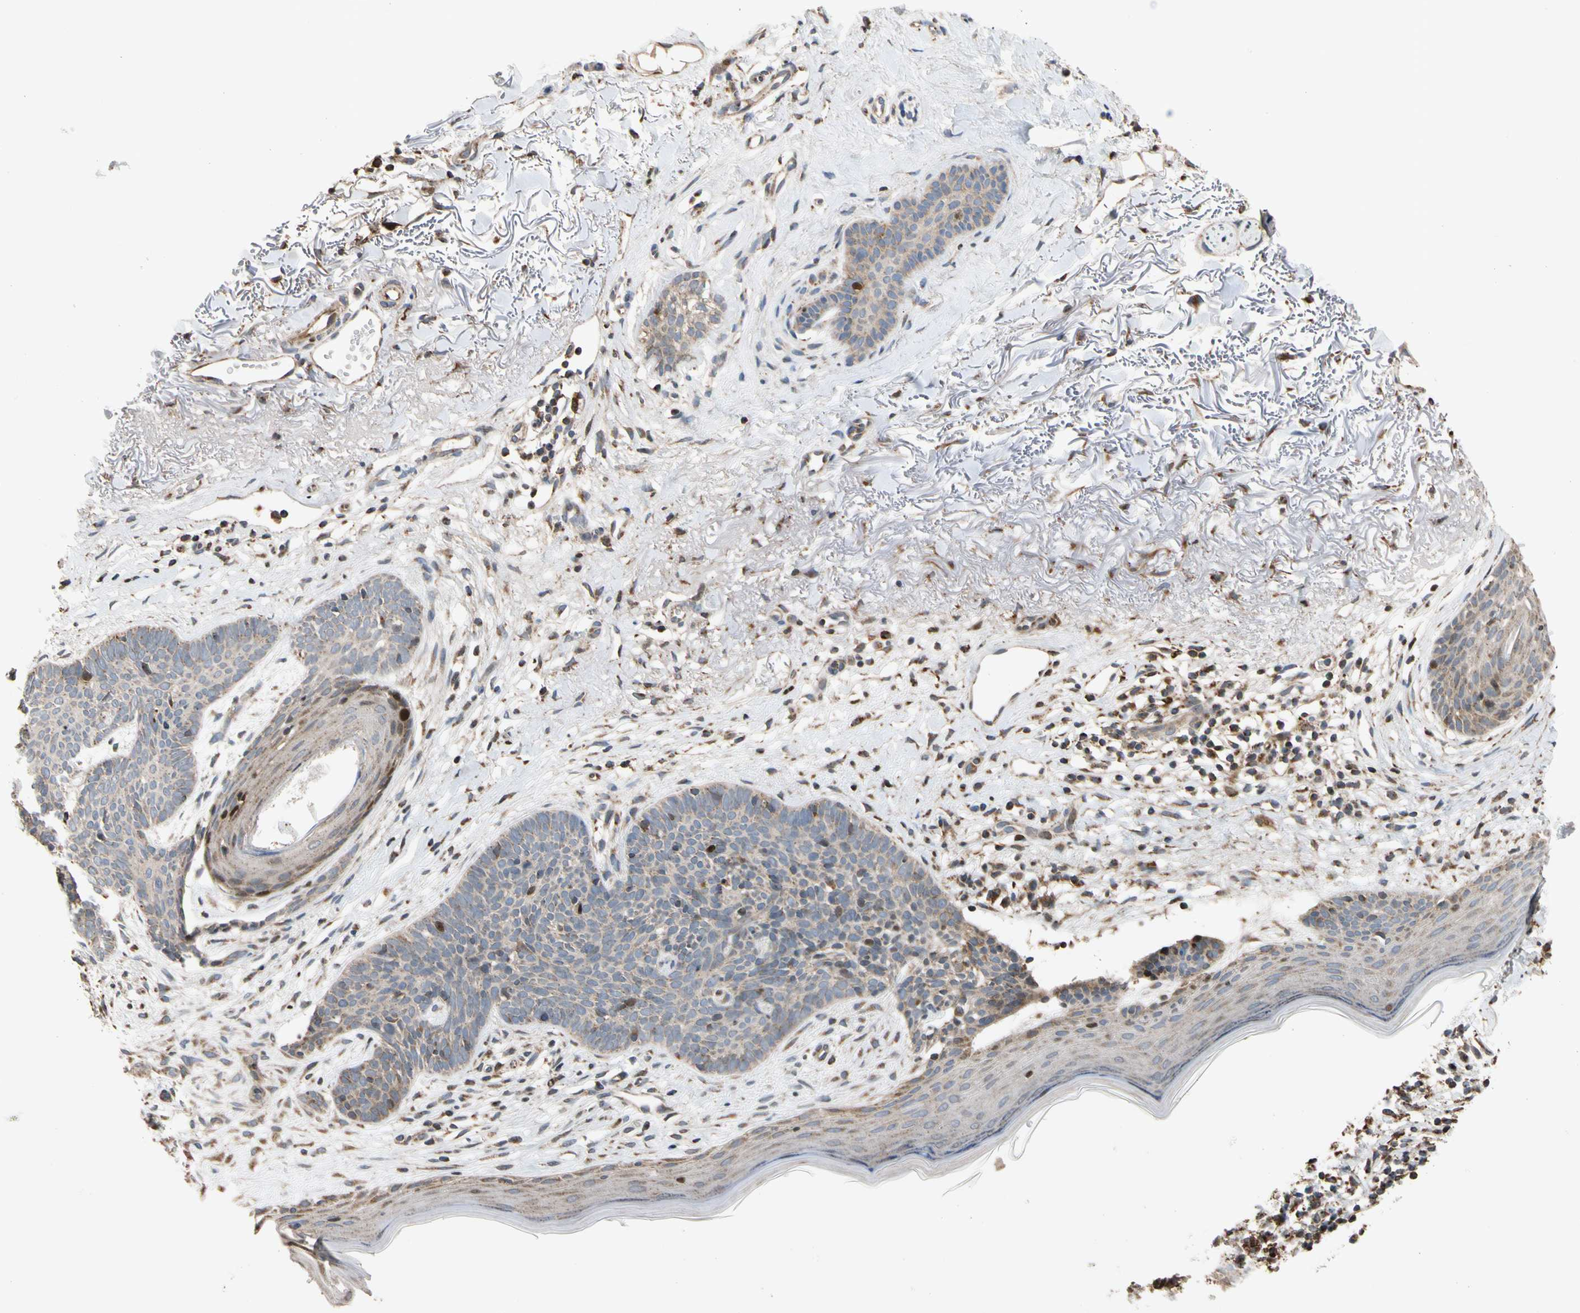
{"staining": {"intensity": "moderate", "quantity": "<25%", "location": "nuclear"}, "tissue": "skin cancer", "cell_type": "Tumor cells", "image_type": "cancer", "snomed": [{"axis": "morphology", "description": "Normal tissue, NOS"}, {"axis": "morphology", "description": "Basal cell carcinoma"}, {"axis": "topography", "description": "Skin"}], "caption": "Skin cancer stained with DAB immunohistochemistry reveals low levels of moderate nuclear positivity in about <25% of tumor cells.", "gene": "IP6K2", "patient": {"sex": "female", "age": 70}}